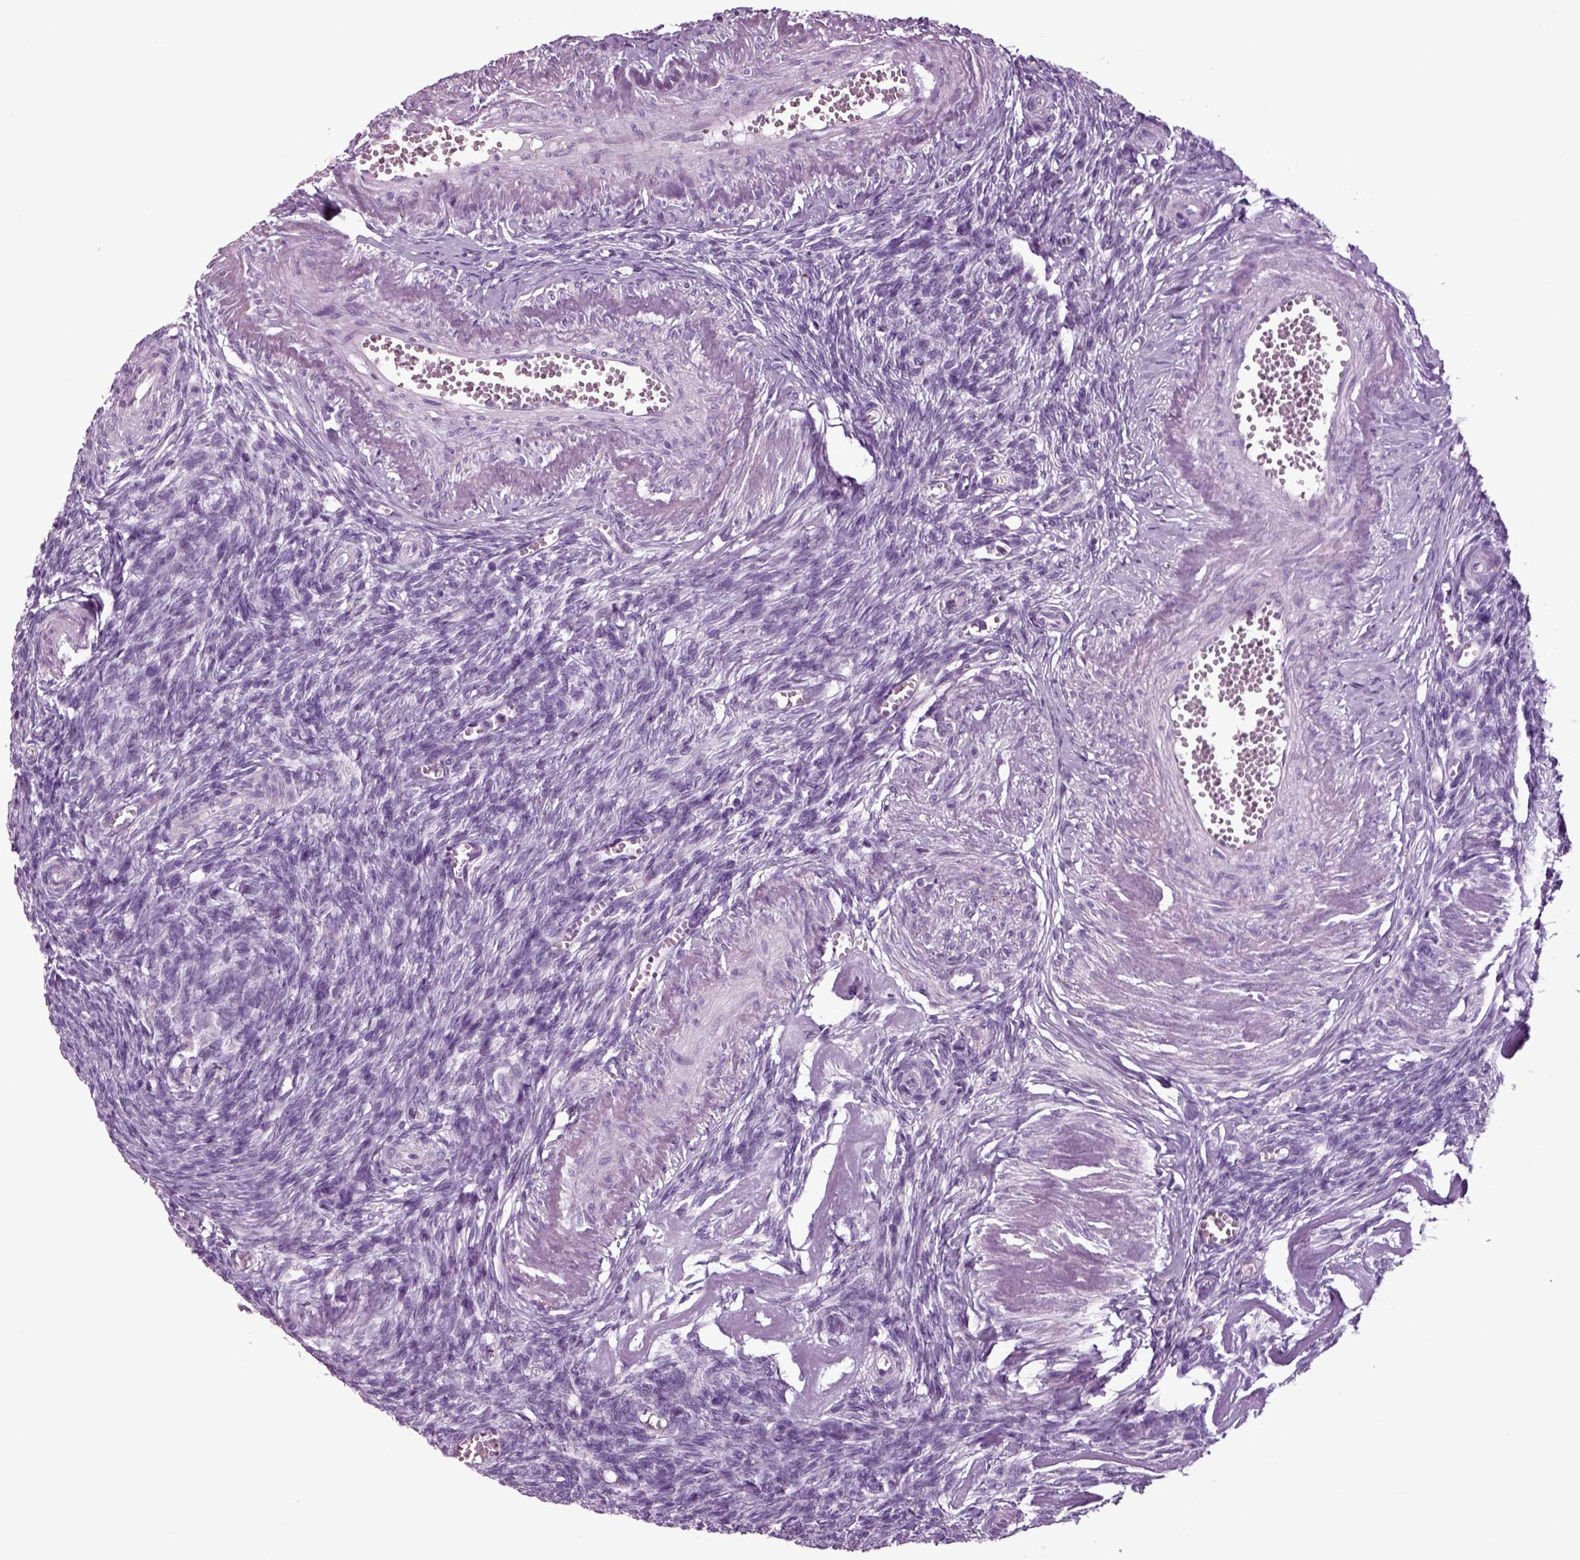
{"staining": {"intensity": "negative", "quantity": "none", "location": "none"}, "tissue": "ovary", "cell_type": "Follicle cells", "image_type": "normal", "snomed": [{"axis": "morphology", "description": "Normal tissue, NOS"}, {"axis": "topography", "description": "Ovary"}], "caption": "The image displays no staining of follicle cells in unremarkable ovary. (Brightfield microscopy of DAB immunohistochemistry at high magnification).", "gene": "ARHGAP11A", "patient": {"sex": "female", "age": 43}}